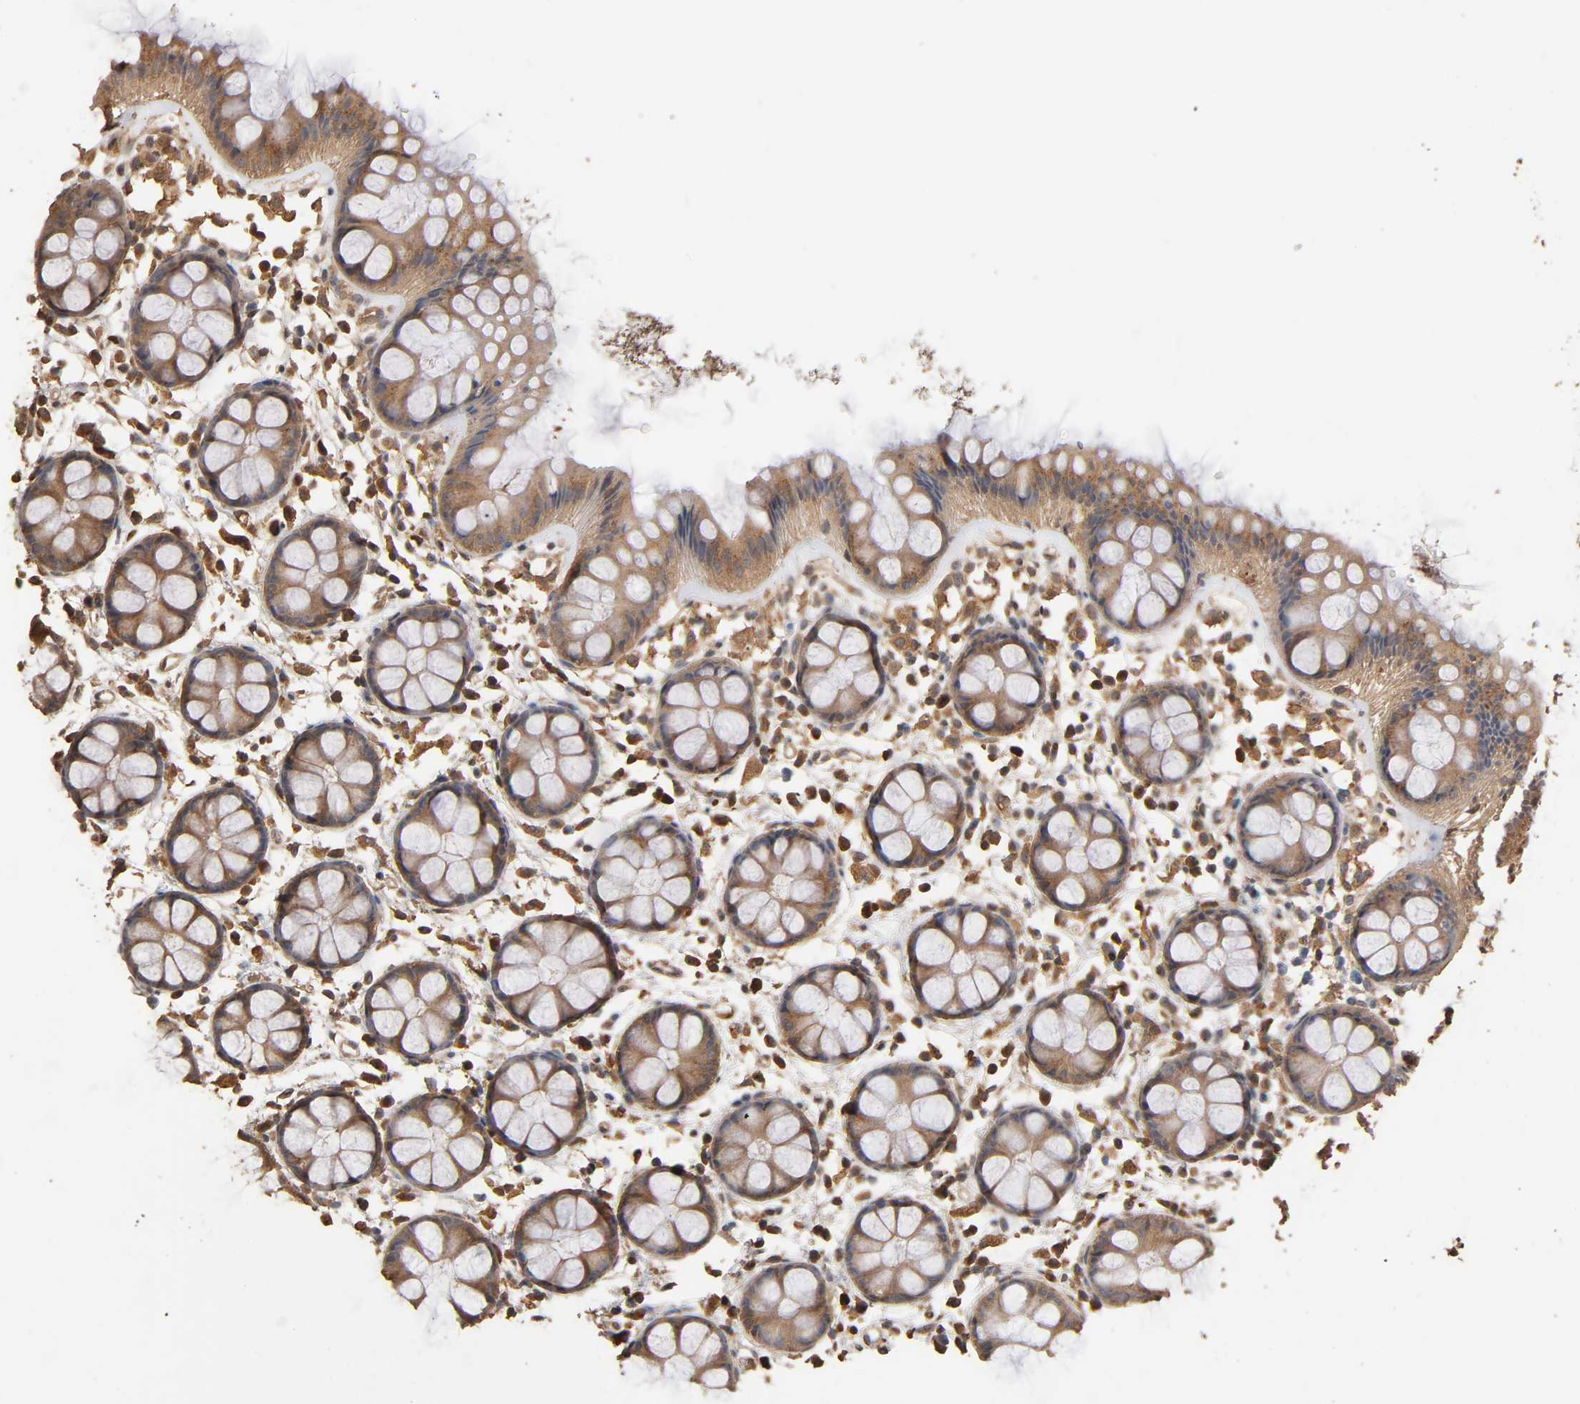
{"staining": {"intensity": "weak", "quantity": ">75%", "location": "cytoplasmic/membranous"}, "tissue": "rectum", "cell_type": "Glandular cells", "image_type": "normal", "snomed": [{"axis": "morphology", "description": "Normal tissue, NOS"}, {"axis": "topography", "description": "Rectum"}], "caption": "Glandular cells reveal weak cytoplasmic/membranous positivity in about >75% of cells in unremarkable rectum. The protein of interest is shown in brown color, while the nuclei are stained blue.", "gene": "ARHGEF7", "patient": {"sex": "female", "age": 66}}